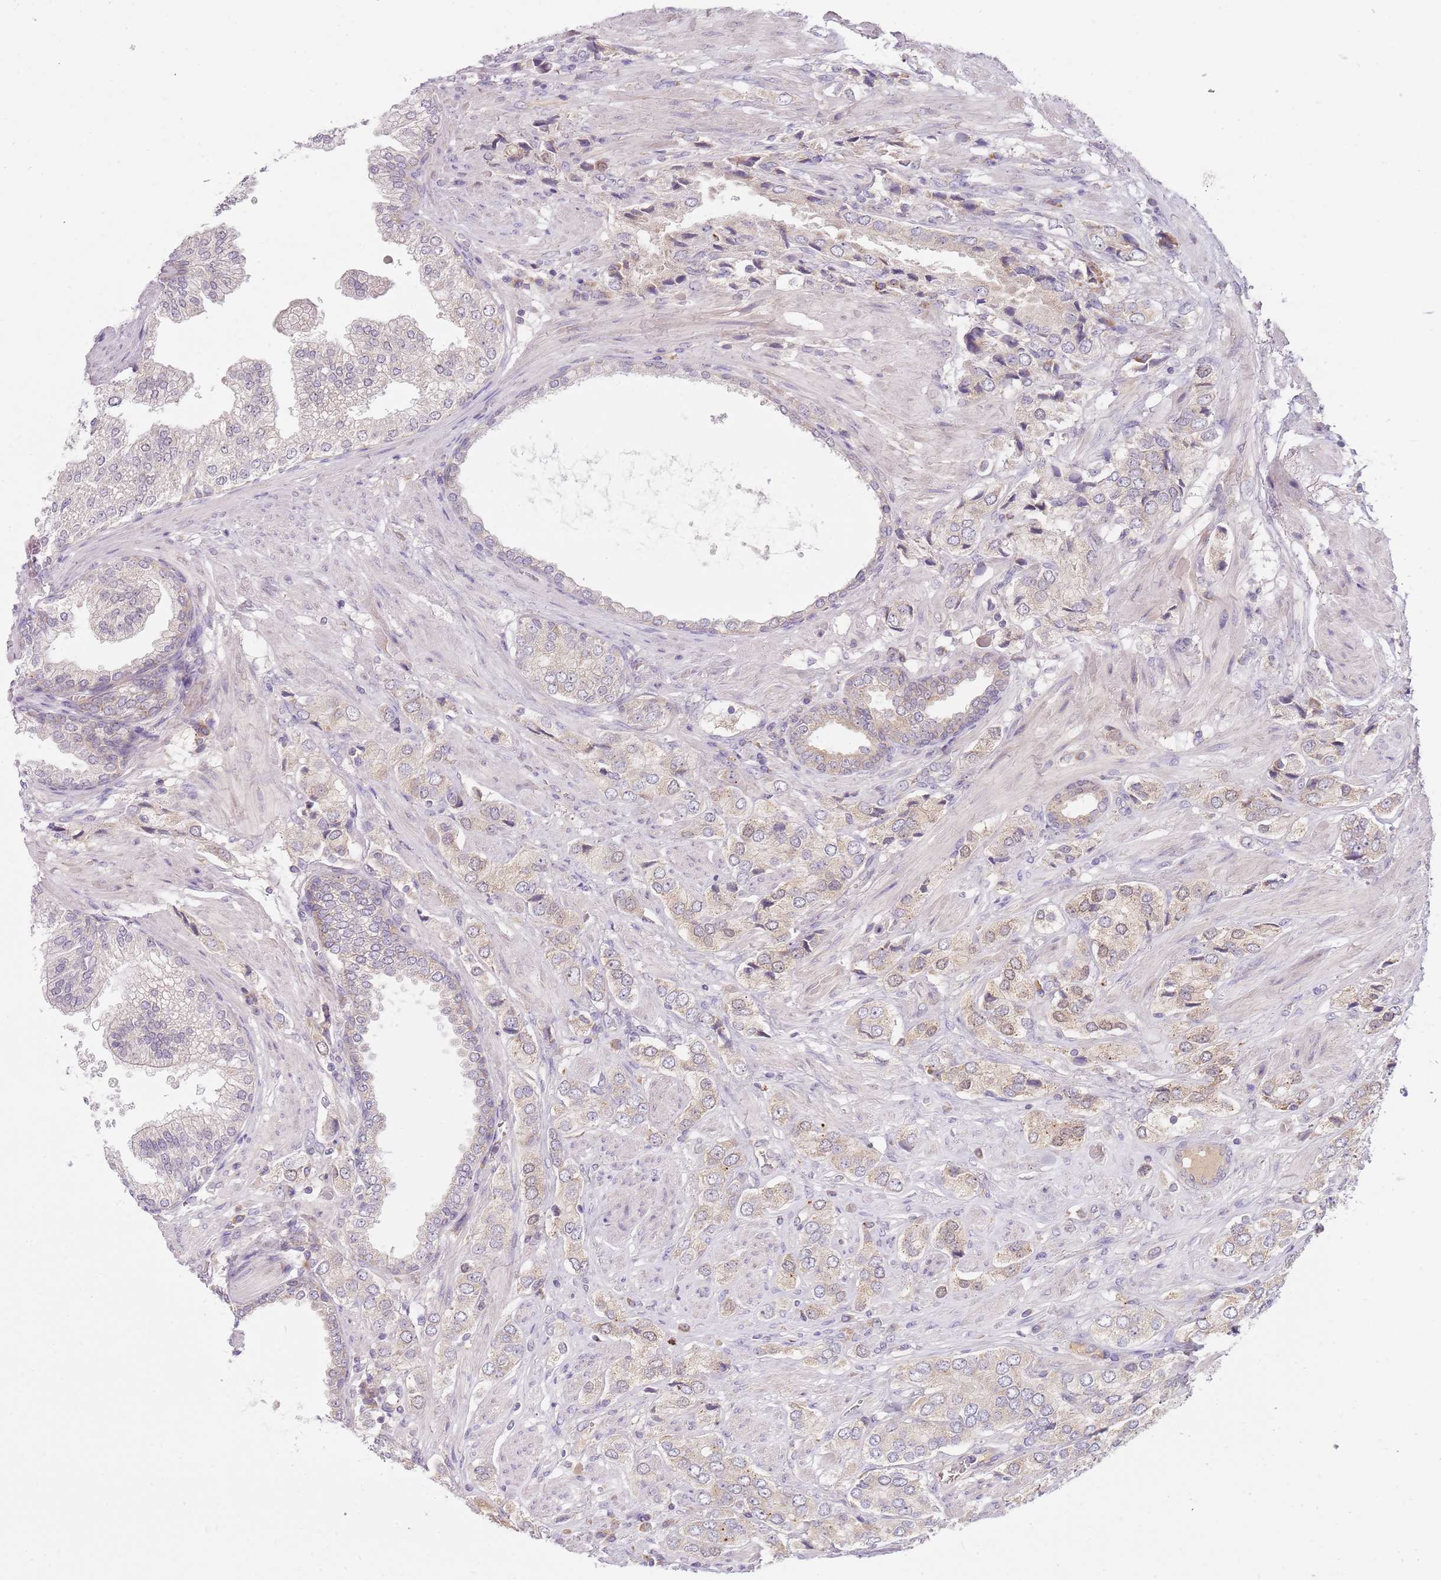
{"staining": {"intensity": "weak", "quantity": "<25%", "location": "cytoplasmic/membranous"}, "tissue": "prostate cancer", "cell_type": "Tumor cells", "image_type": "cancer", "snomed": [{"axis": "morphology", "description": "Adenocarcinoma, High grade"}, {"axis": "topography", "description": "Prostate and seminal vesicle, NOS"}], "caption": "Immunohistochemistry (IHC) image of neoplastic tissue: human prostate cancer stained with DAB displays no significant protein expression in tumor cells.", "gene": "SKOR2", "patient": {"sex": "male", "age": 64}}